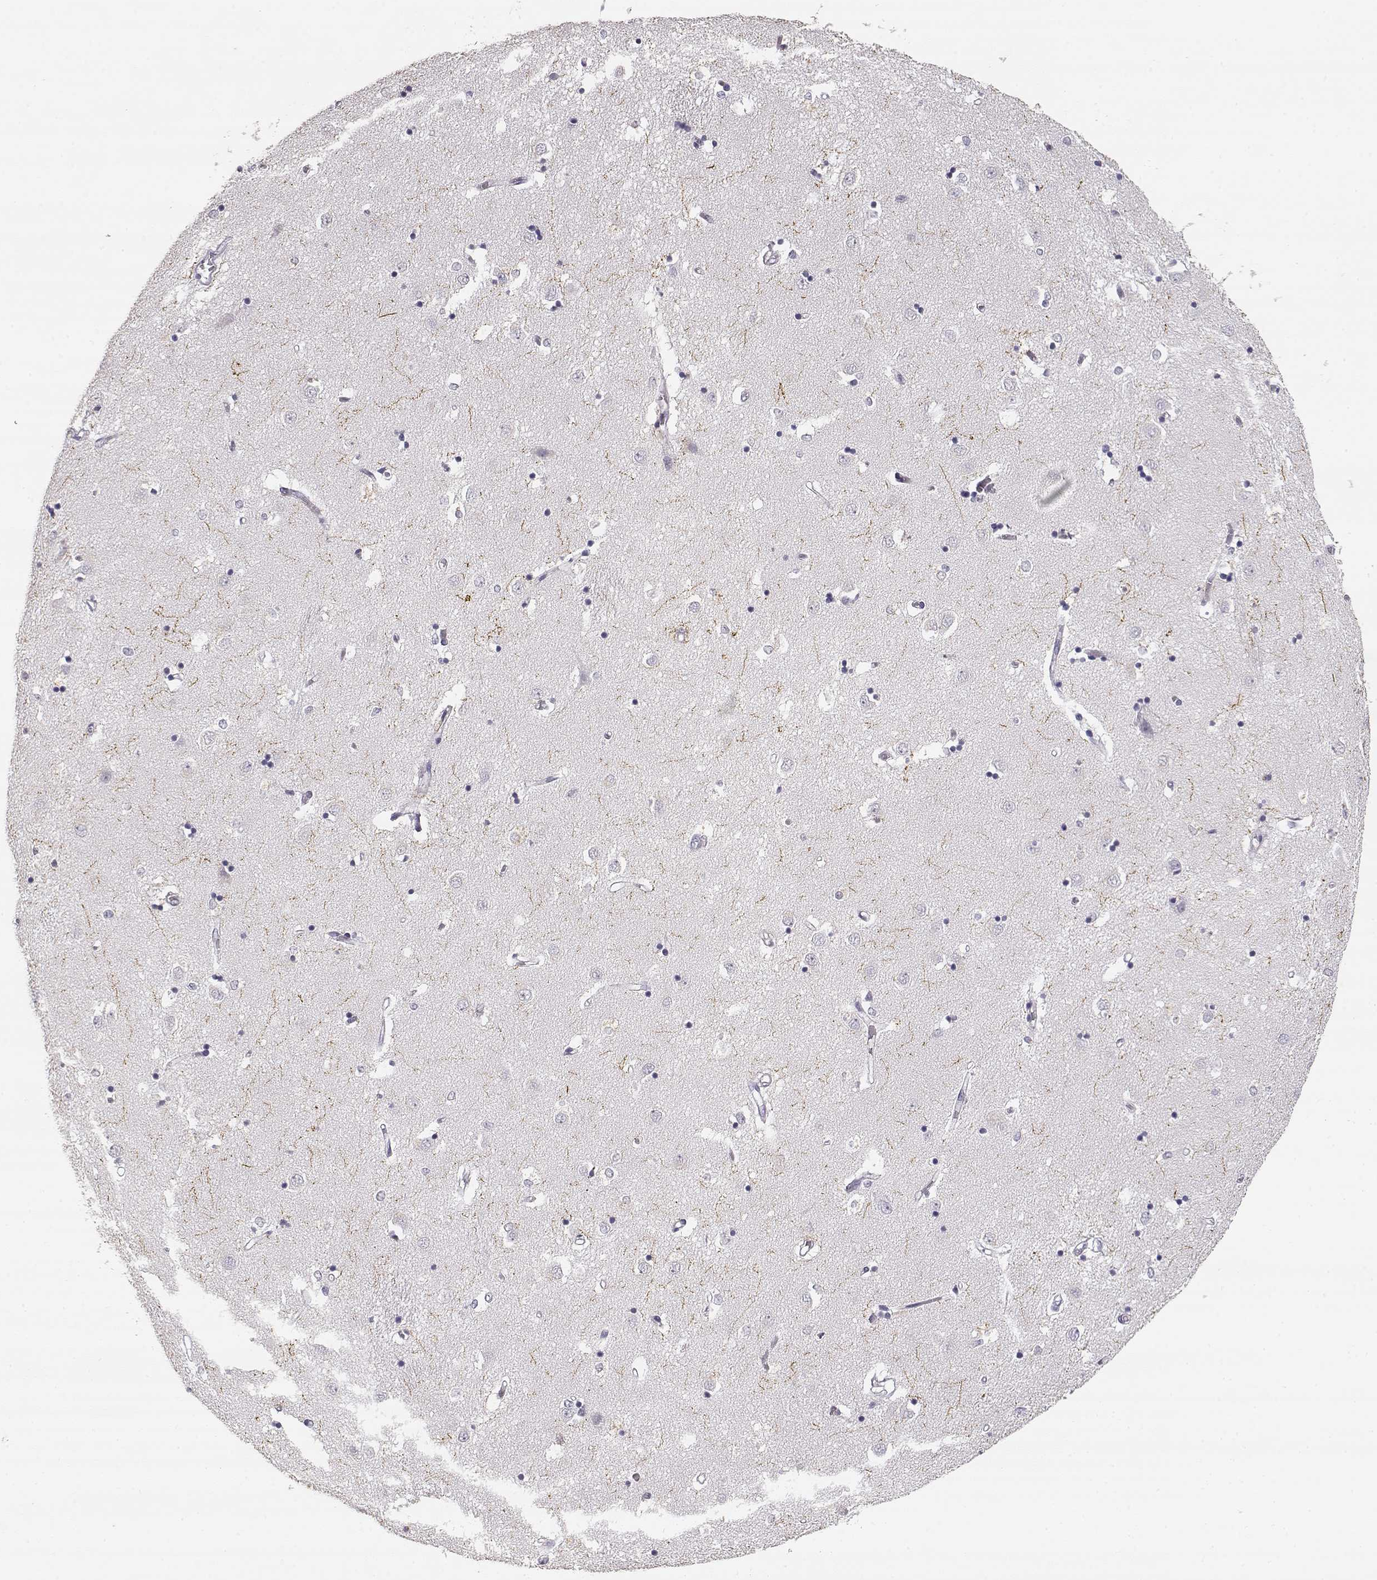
{"staining": {"intensity": "negative", "quantity": "none", "location": "none"}, "tissue": "caudate", "cell_type": "Glial cells", "image_type": "normal", "snomed": [{"axis": "morphology", "description": "Normal tissue, NOS"}, {"axis": "topography", "description": "Lateral ventricle wall"}], "caption": "This histopathology image is of unremarkable caudate stained with immunohistochemistry (IHC) to label a protein in brown with the nuclei are counter-stained blue. There is no positivity in glial cells. The staining was performed using DAB to visualize the protein expression in brown, while the nuclei were stained in blue with hematoxylin (Magnification: 20x).", "gene": "TPH2", "patient": {"sex": "male", "age": 54}}